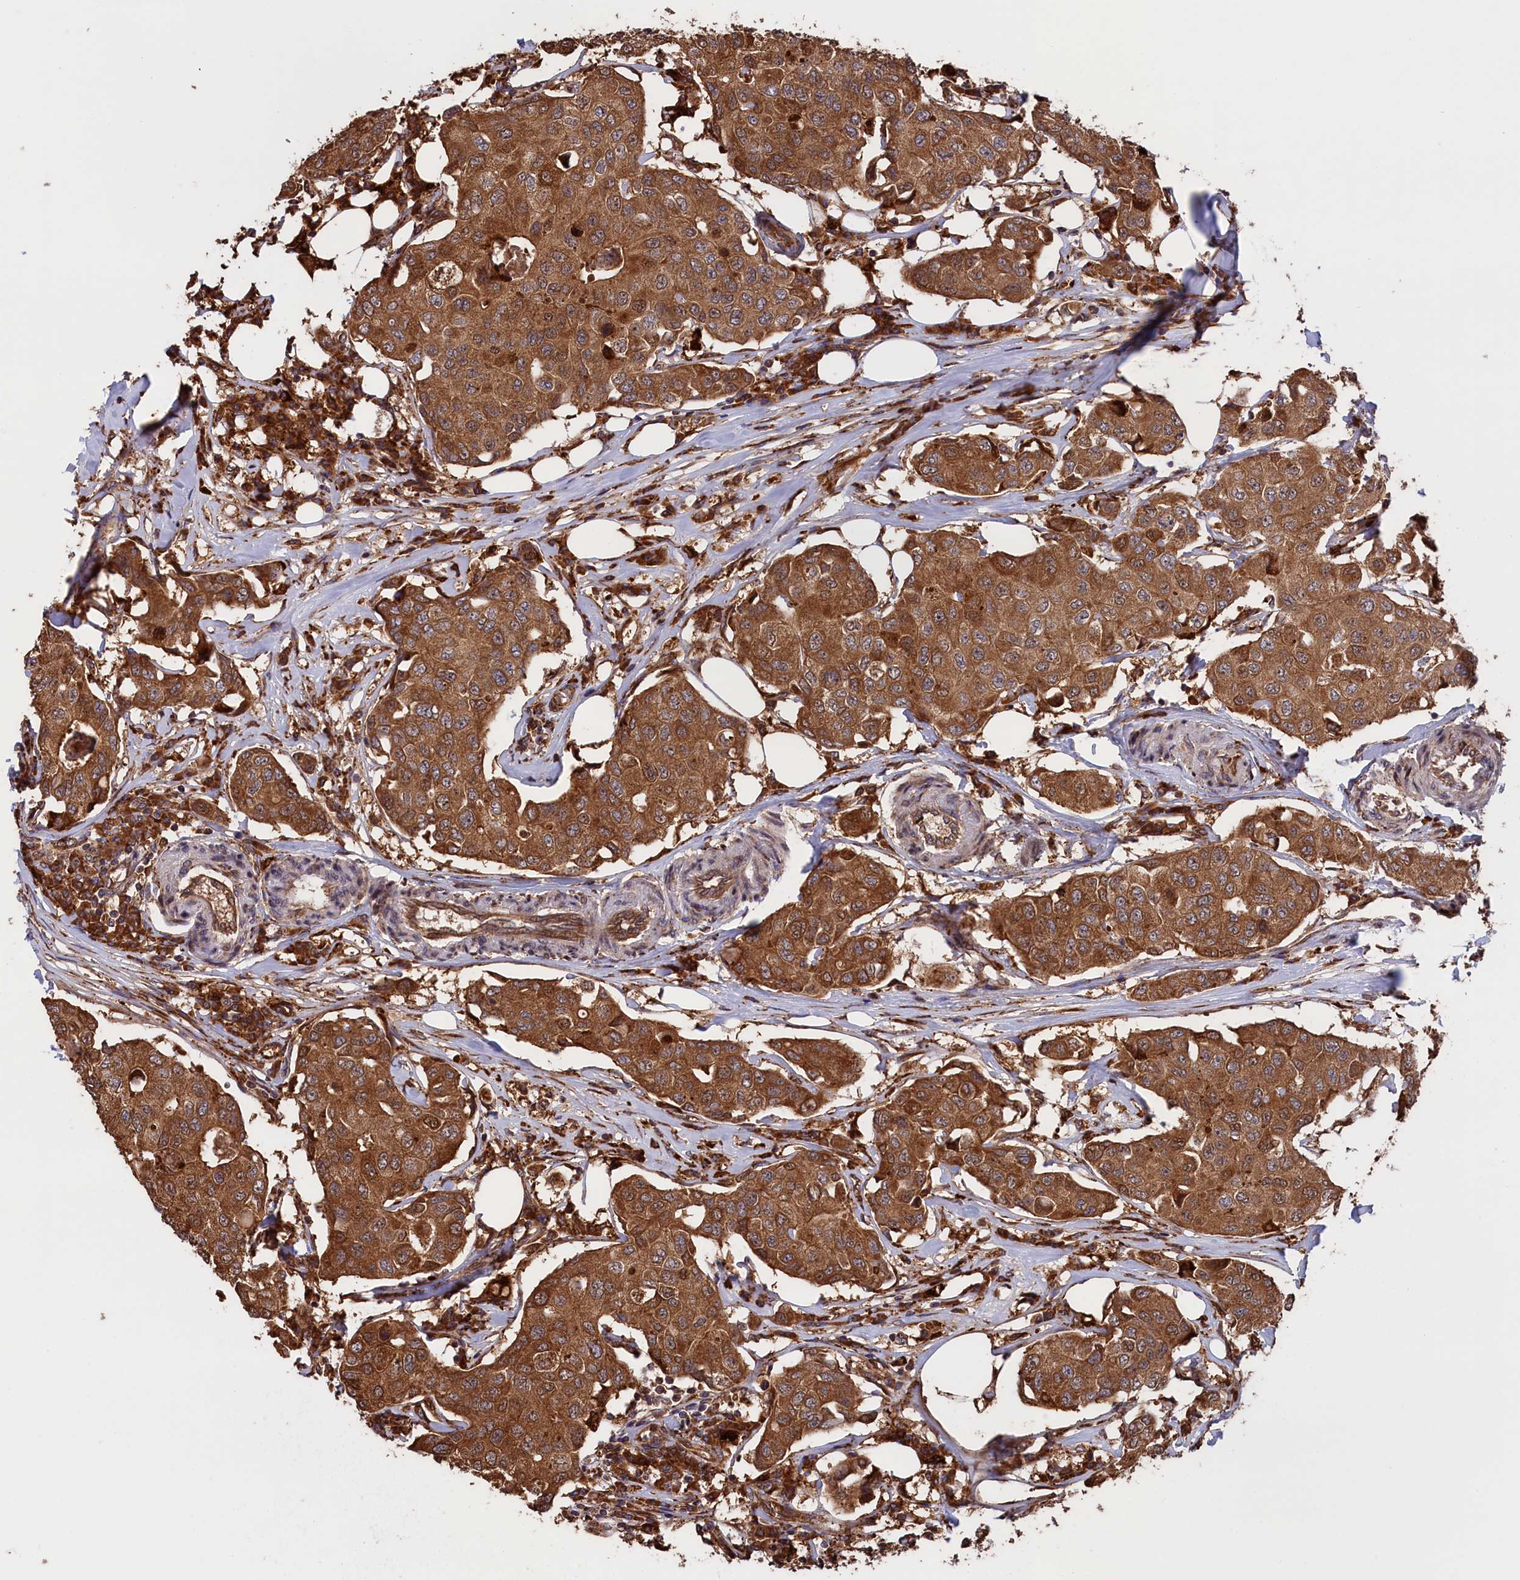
{"staining": {"intensity": "moderate", "quantity": ">75%", "location": "cytoplasmic/membranous"}, "tissue": "breast cancer", "cell_type": "Tumor cells", "image_type": "cancer", "snomed": [{"axis": "morphology", "description": "Duct carcinoma"}, {"axis": "topography", "description": "Breast"}], "caption": "Approximately >75% of tumor cells in human breast cancer show moderate cytoplasmic/membranous protein expression as visualized by brown immunohistochemical staining.", "gene": "PLA2G4C", "patient": {"sex": "female", "age": 80}}